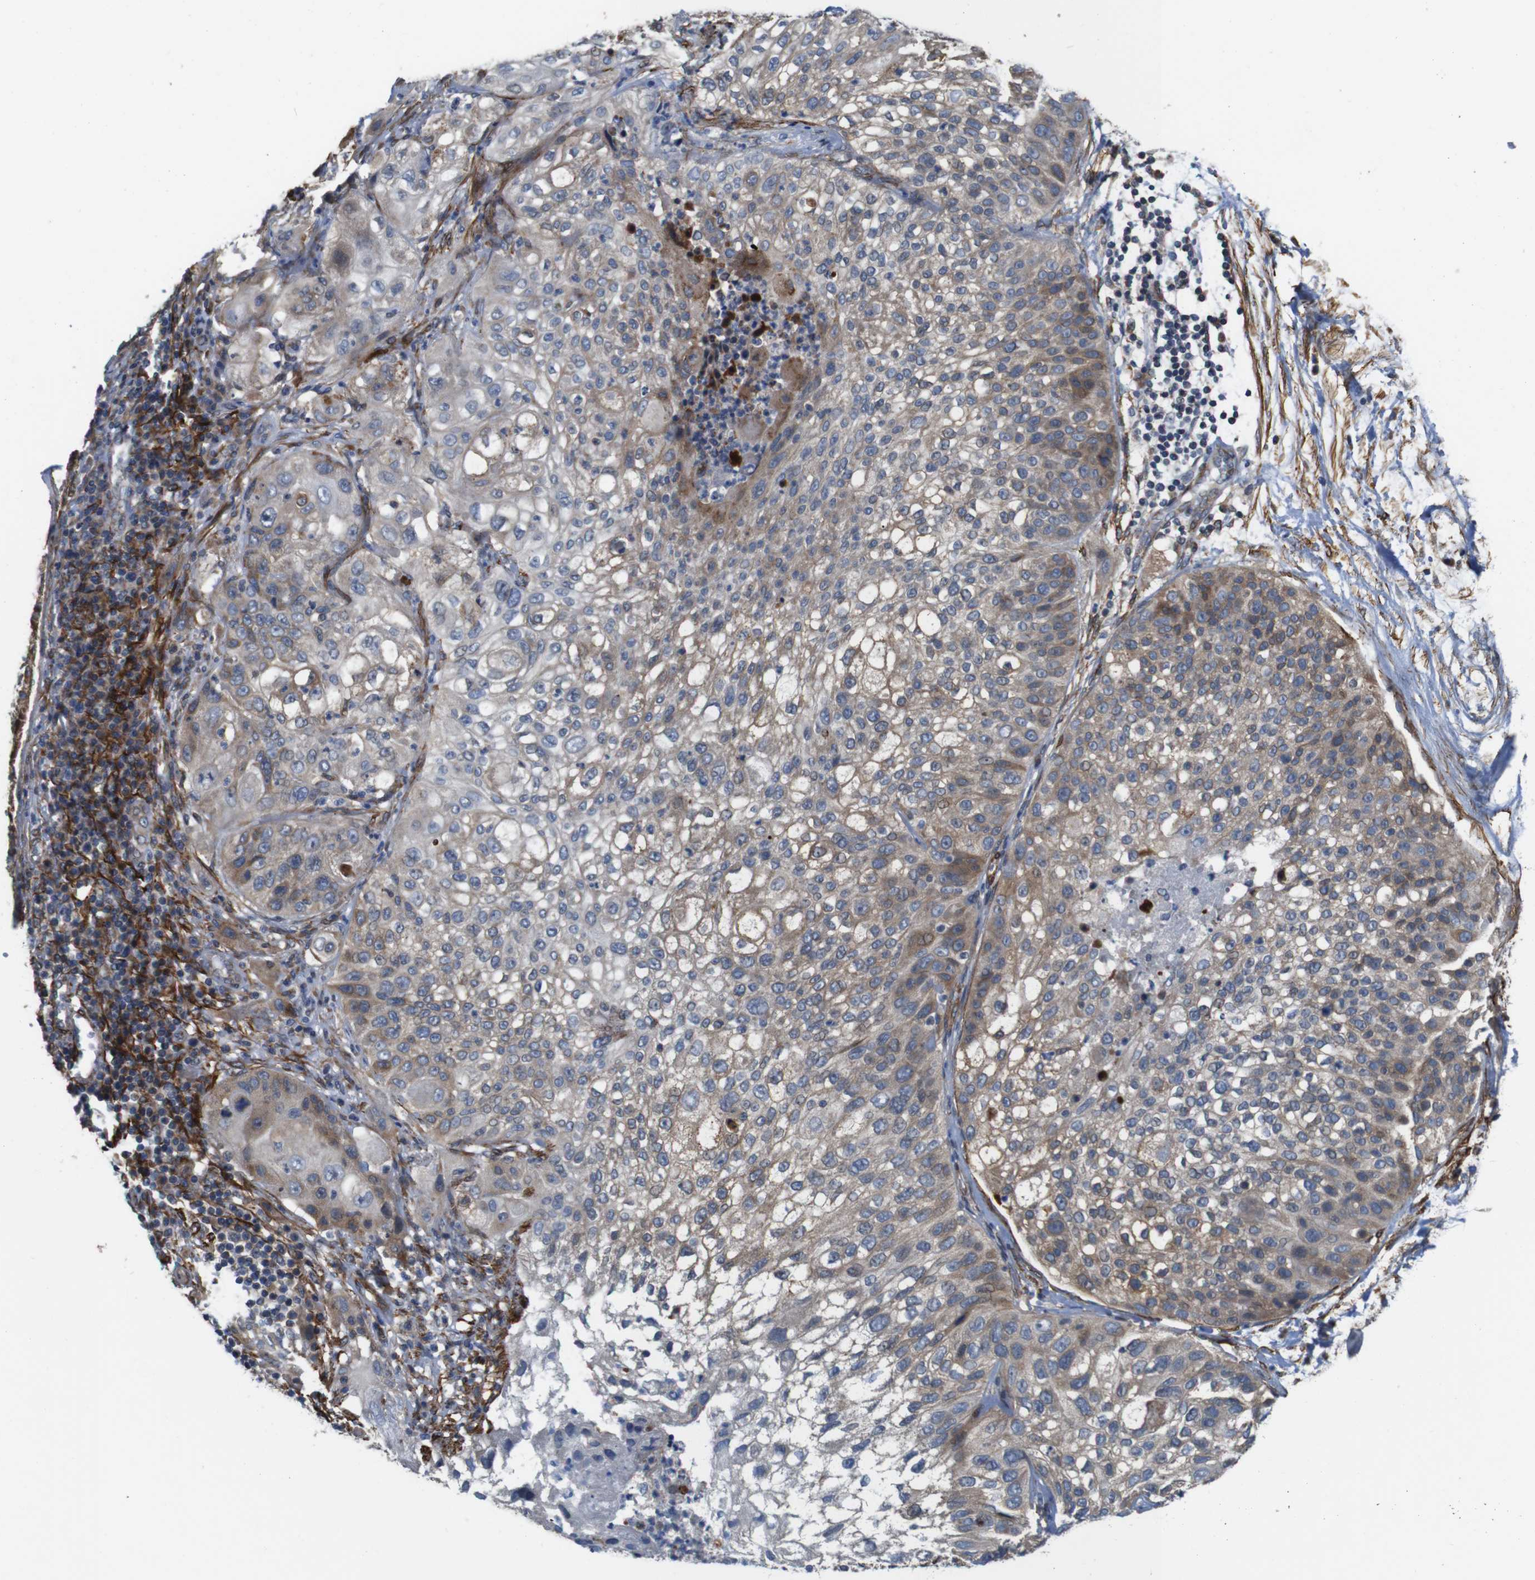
{"staining": {"intensity": "weak", "quantity": "25%-75%", "location": "cytoplasmic/membranous"}, "tissue": "lung cancer", "cell_type": "Tumor cells", "image_type": "cancer", "snomed": [{"axis": "morphology", "description": "Inflammation, NOS"}, {"axis": "morphology", "description": "Squamous cell carcinoma, NOS"}, {"axis": "topography", "description": "Lymph node"}, {"axis": "topography", "description": "Soft tissue"}, {"axis": "topography", "description": "Lung"}], "caption": "Human lung cancer stained for a protein (brown) demonstrates weak cytoplasmic/membranous positive positivity in approximately 25%-75% of tumor cells.", "gene": "GGT7", "patient": {"sex": "male", "age": 66}}